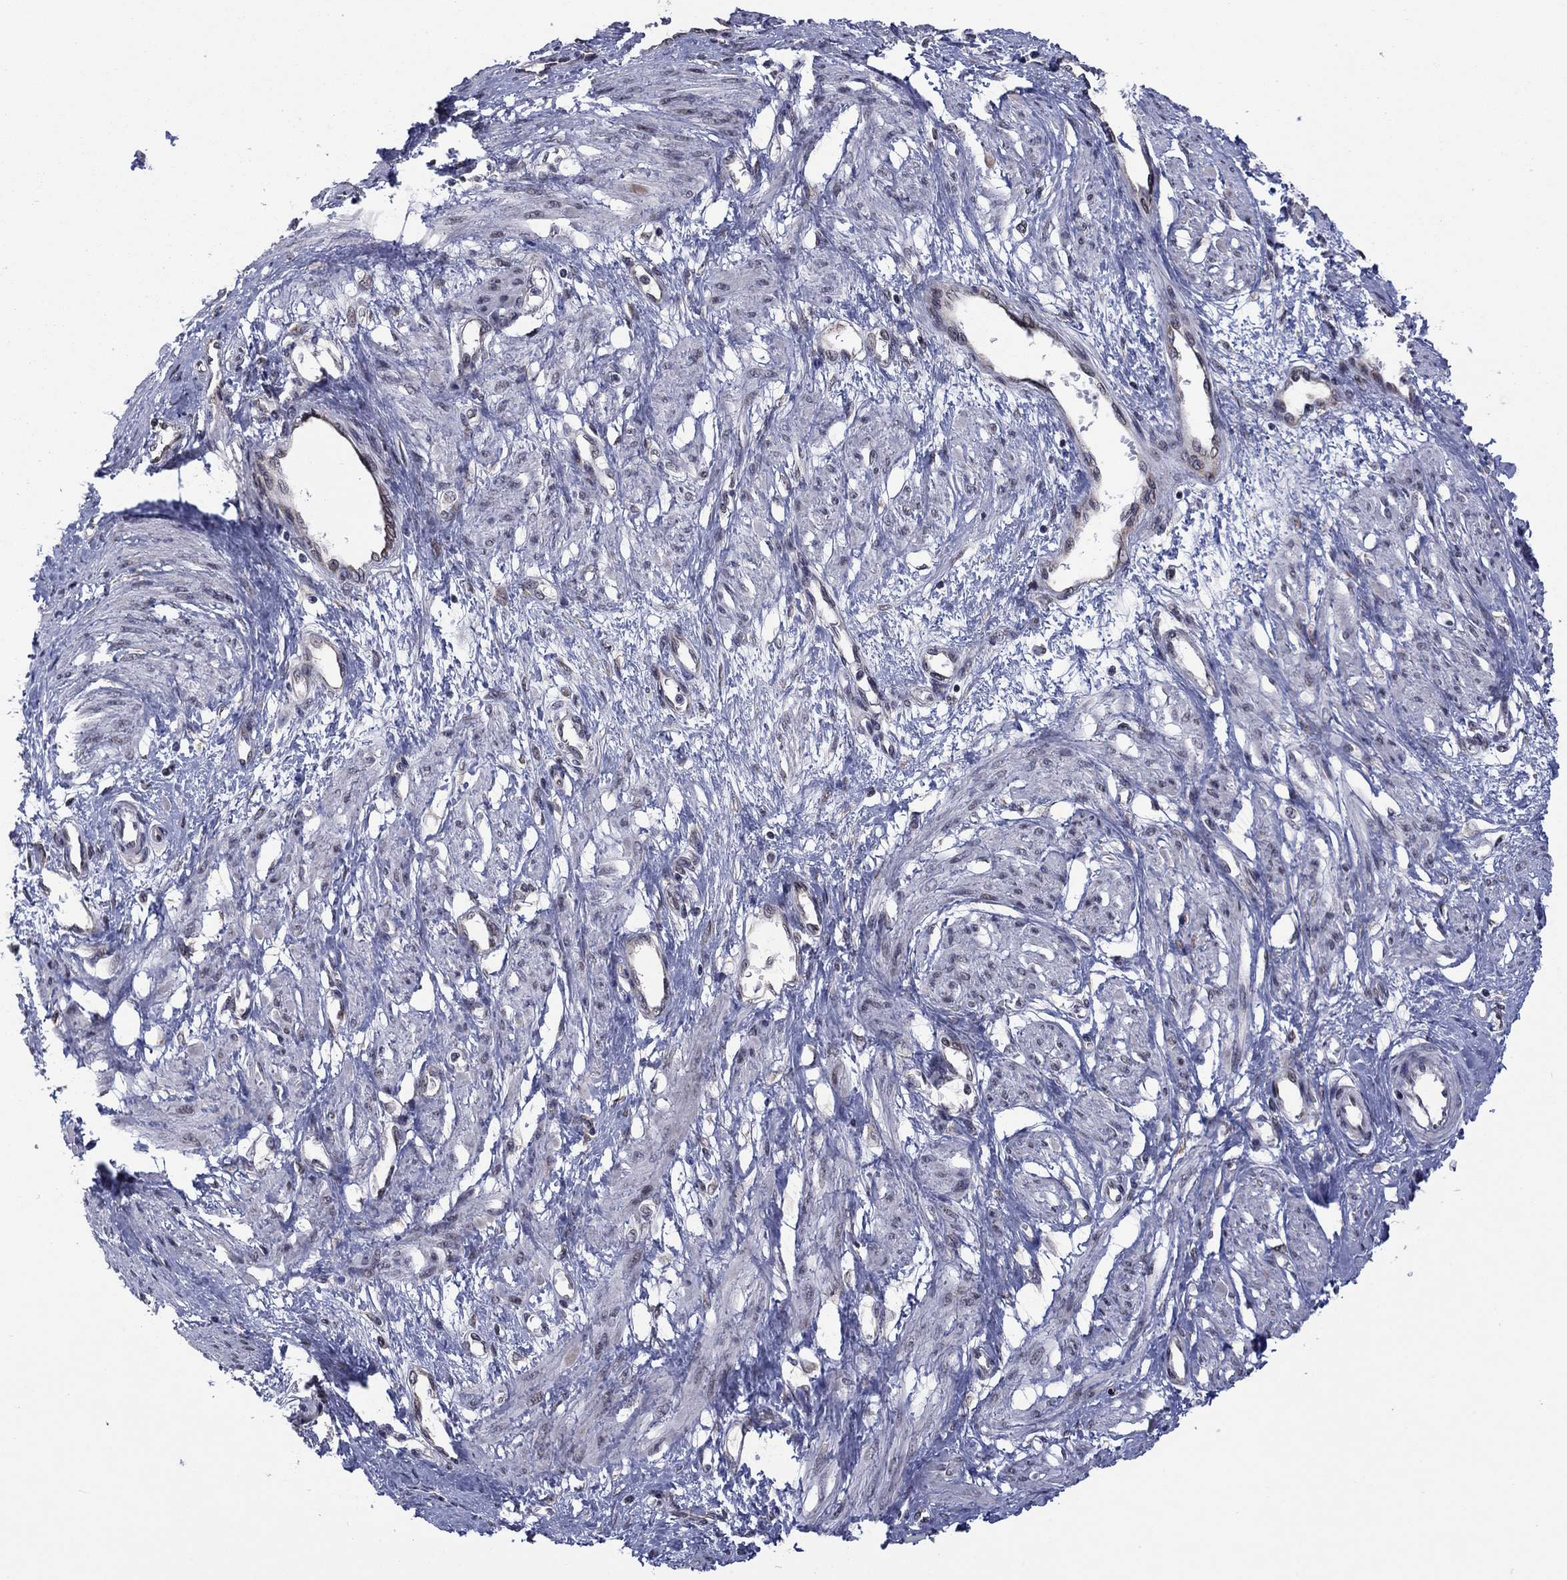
{"staining": {"intensity": "negative", "quantity": "none", "location": "none"}, "tissue": "smooth muscle", "cell_type": "Smooth muscle cells", "image_type": "normal", "snomed": [{"axis": "morphology", "description": "Normal tissue, NOS"}, {"axis": "topography", "description": "Smooth muscle"}, {"axis": "topography", "description": "Uterus"}], "caption": "High power microscopy histopathology image of an immunohistochemistry (IHC) histopathology image of normal smooth muscle, revealing no significant staining in smooth muscle cells. The staining is performed using DAB brown chromogen with nuclei counter-stained in using hematoxylin.", "gene": "CDCA5", "patient": {"sex": "female", "age": 39}}